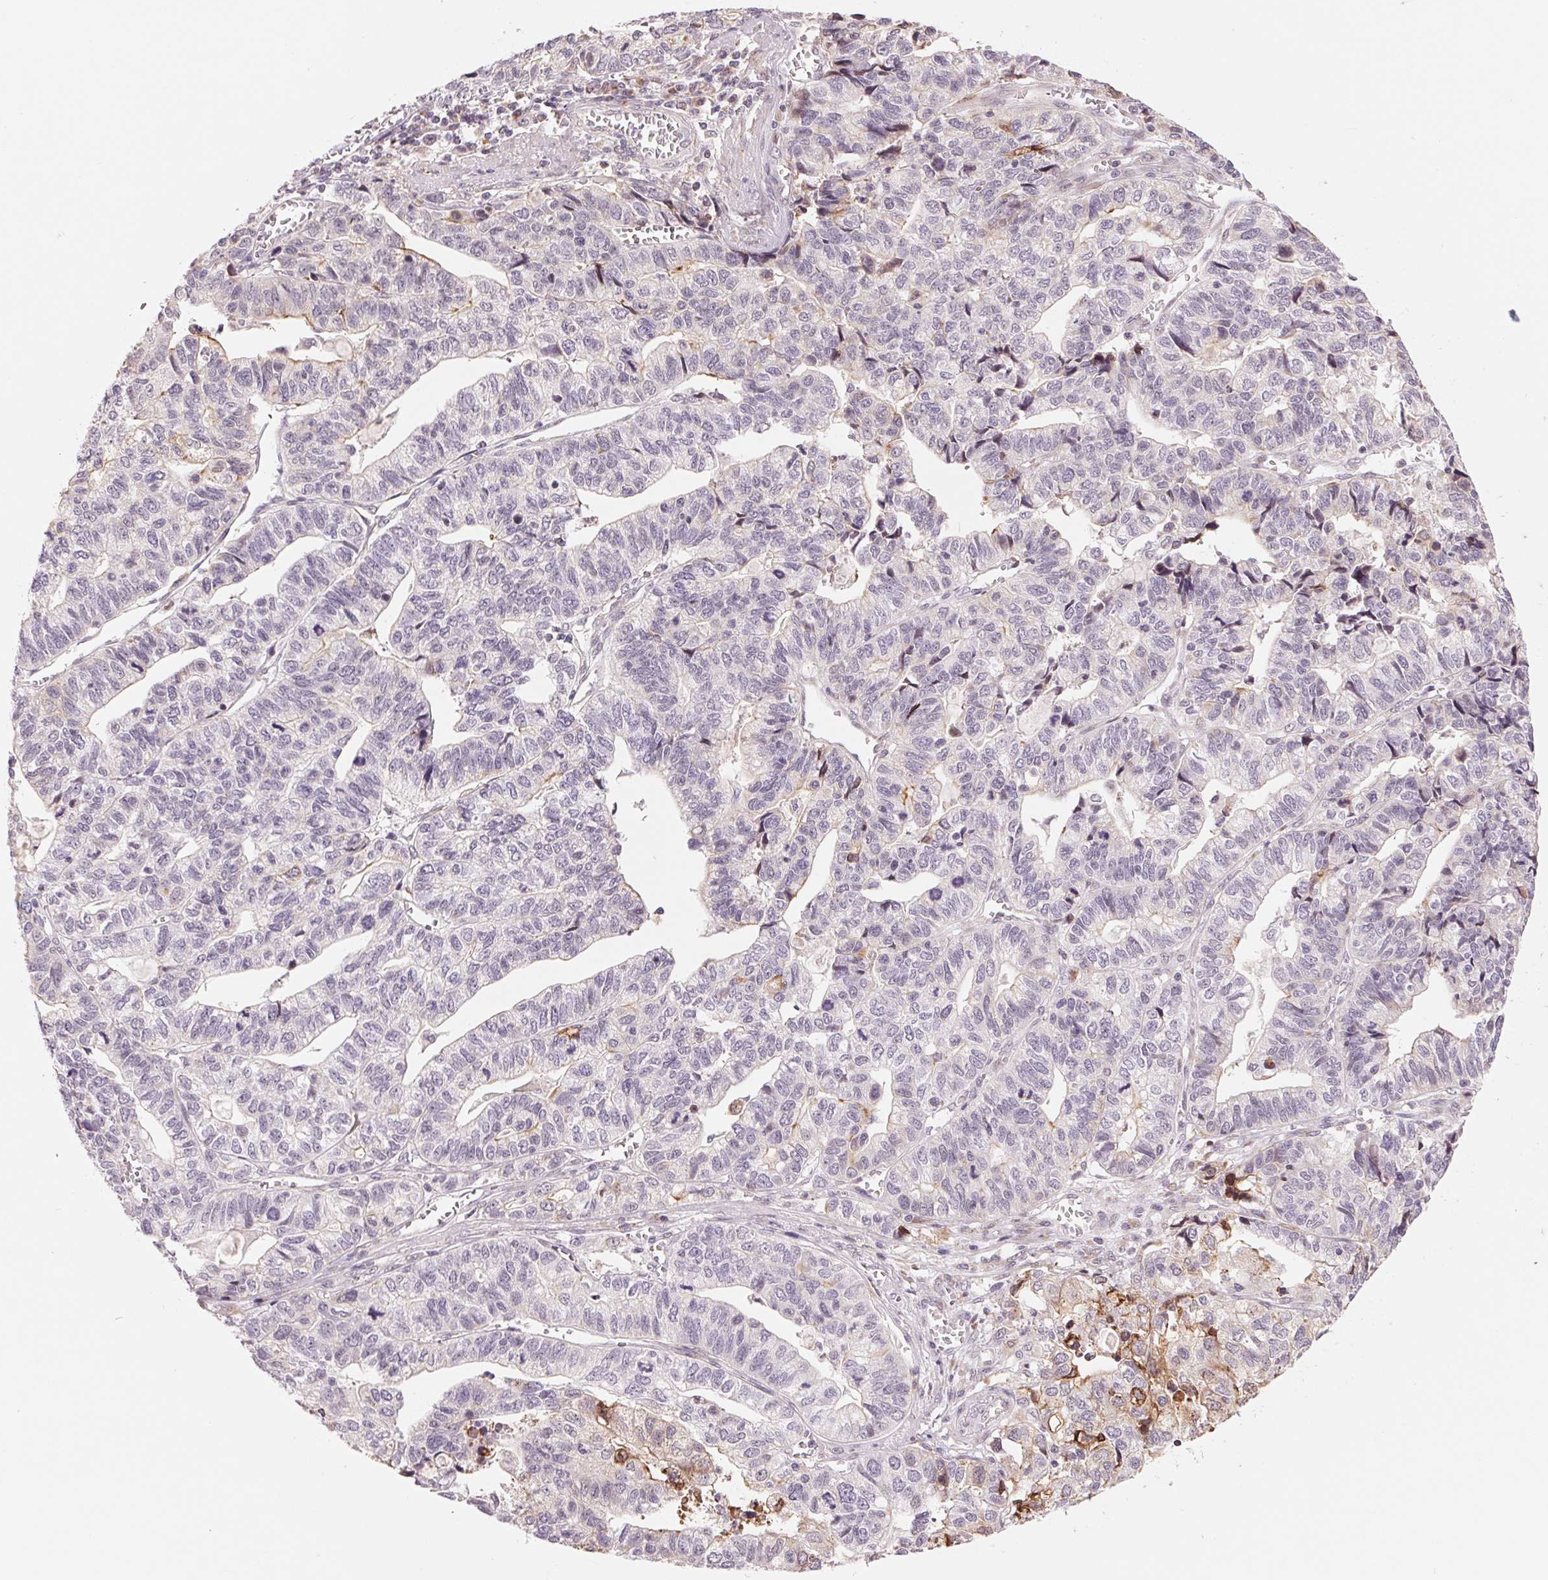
{"staining": {"intensity": "weak", "quantity": "<25%", "location": "cytoplasmic/membranous"}, "tissue": "stomach cancer", "cell_type": "Tumor cells", "image_type": "cancer", "snomed": [{"axis": "morphology", "description": "Adenocarcinoma, NOS"}, {"axis": "topography", "description": "Stomach, upper"}], "caption": "The image exhibits no significant expression in tumor cells of stomach adenocarcinoma. (DAB immunohistochemistry with hematoxylin counter stain).", "gene": "ARHGAP32", "patient": {"sex": "female", "age": 67}}